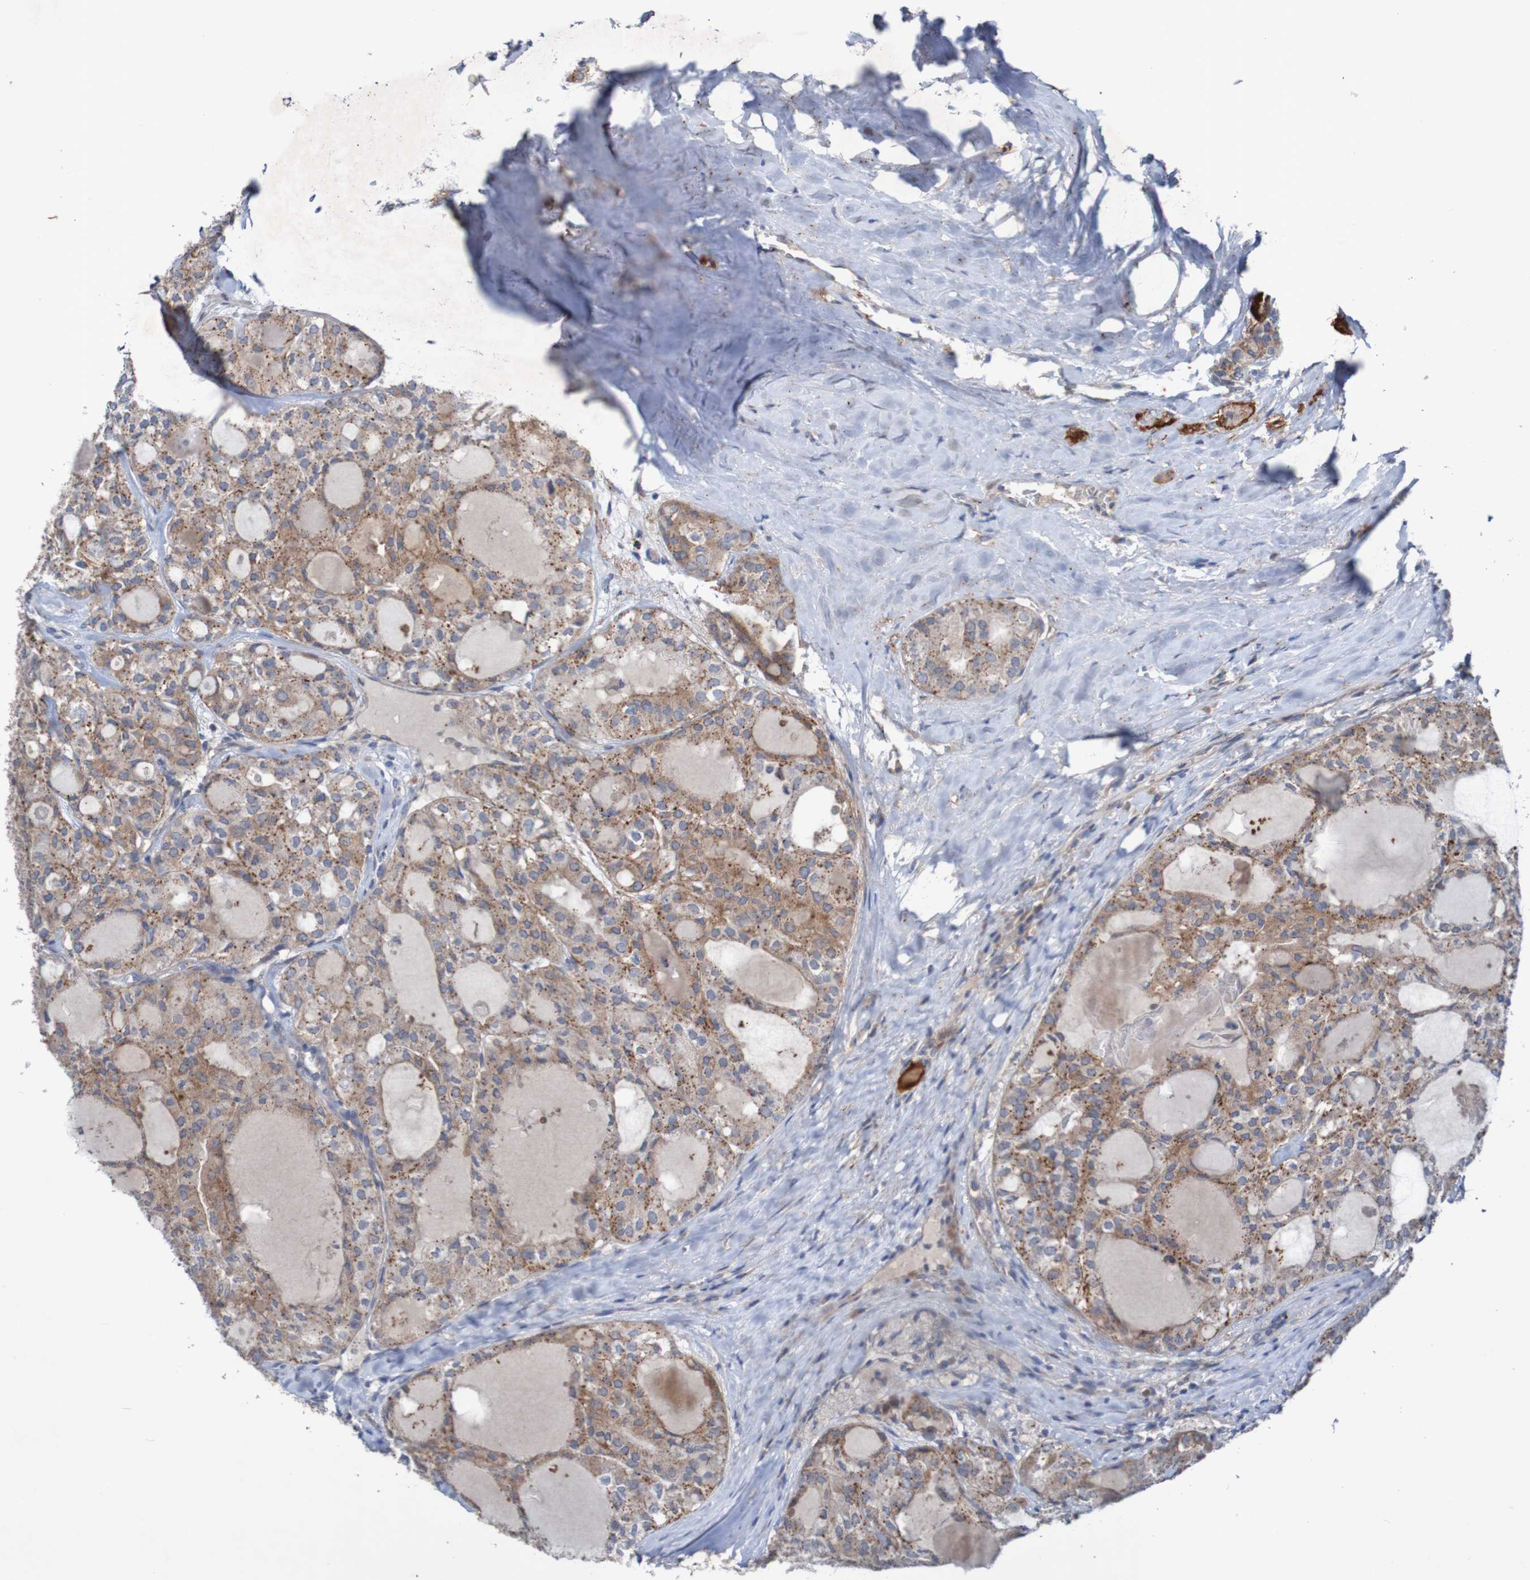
{"staining": {"intensity": "moderate", "quantity": ">75%", "location": "cytoplasmic/membranous"}, "tissue": "thyroid cancer", "cell_type": "Tumor cells", "image_type": "cancer", "snomed": [{"axis": "morphology", "description": "Follicular adenoma carcinoma, NOS"}, {"axis": "topography", "description": "Thyroid gland"}], "caption": "This histopathology image demonstrates IHC staining of thyroid cancer, with medium moderate cytoplasmic/membranous expression in approximately >75% of tumor cells.", "gene": "ANGPT4", "patient": {"sex": "male", "age": 75}}